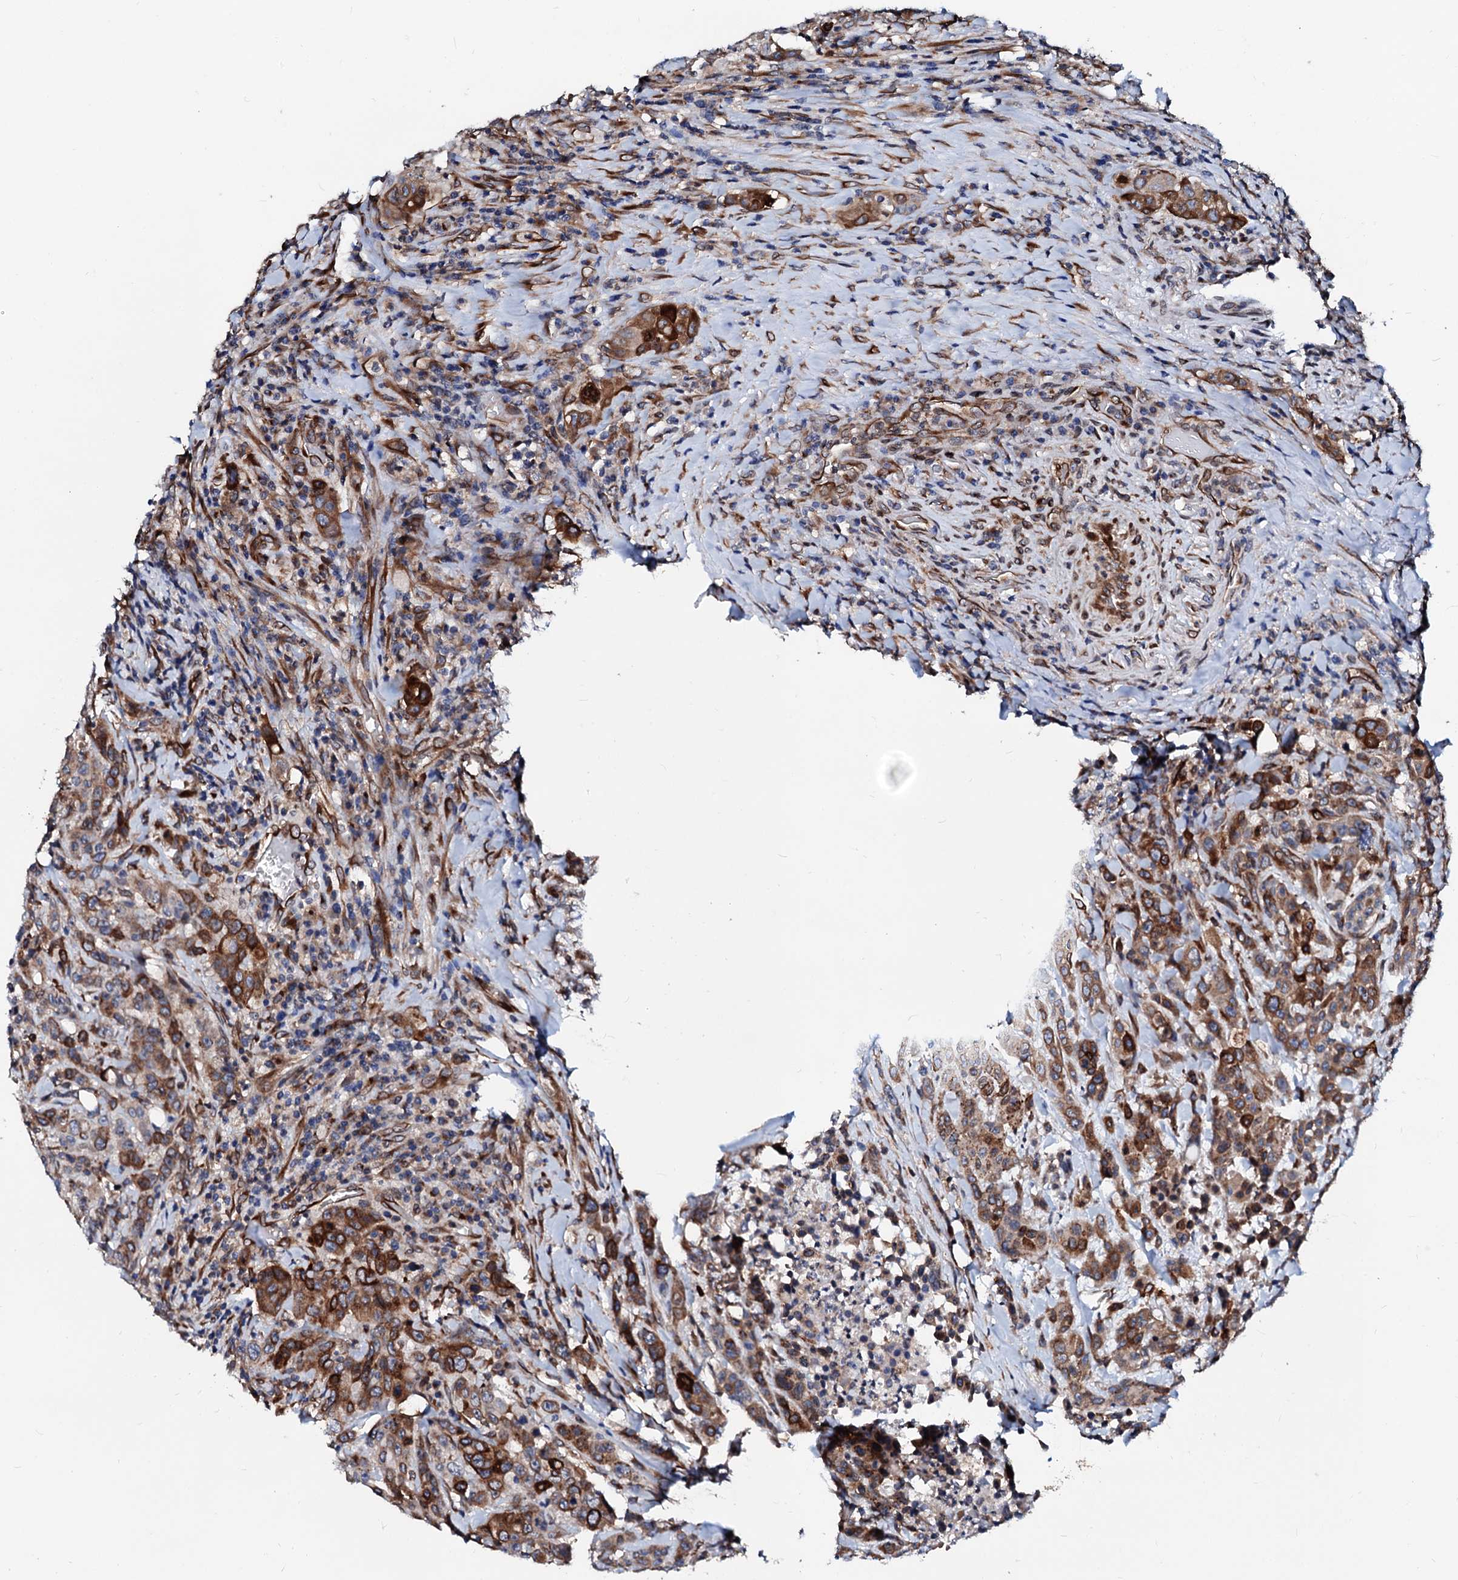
{"staining": {"intensity": "moderate", "quantity": ">75%", "location": "cytoplasmic/membranous"}, "tissue": "colorectal cancer", "cell_type": "Tumor cells", "image_type": "cancer", "snomed": [{"axis": "morphology", "description": "Adenocarcinoma, NOS"}, {"axis": "topography", "description": "Colon"}], "caption": "A photomicrograph of human colorectal adenocarcinoma stained for a protein displays moderate cytoplasmic/membranous brown staining in tumor cells. (DAB (3,3'-diaminobenzidine) IHC, brown staining for protein, blue staining for nuclei).", "gene": "TMCO3", "patient": {"sex": "male", "age": 62}}